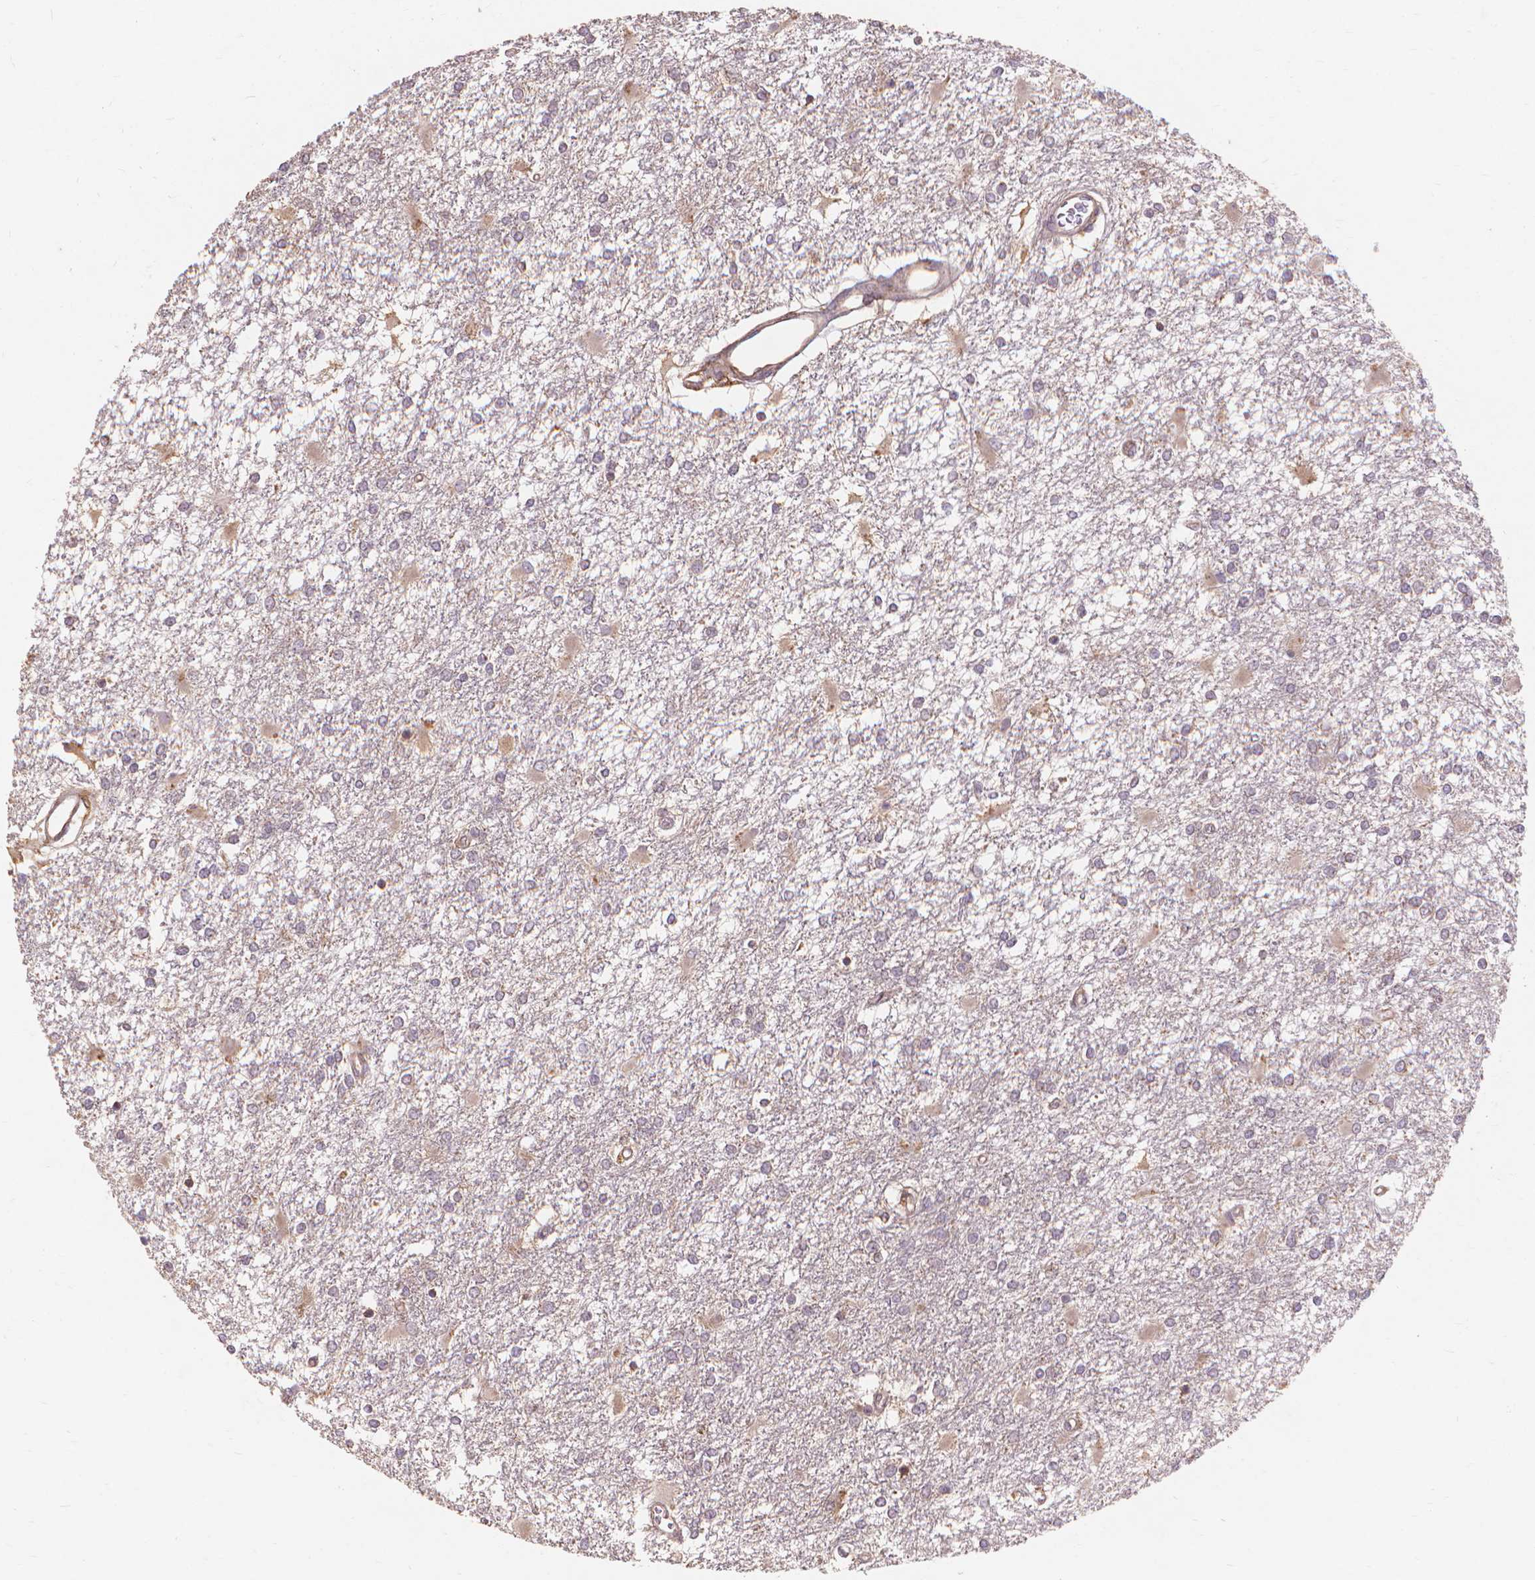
{"staining": {"intensity": "weak", "quantity": "<25%", "location": "cytoplasmic/membranous"}, "tissue": "glioma", "cell_type": "Tumor cells", "image_type": "cancer", "snomed": [{"axis": "morphology", "description": "Glioma, malignant, High grade"}, {"axis": "topography", "description": "Cerebral cortex"}], "caption": "Glioma was stained to show a protein in brown. There is no significant expression in tumor cells. (Stains: DAB immunohistochemistry (IHC) with hematoxylin counter stain, Microscopy: brightfield microscopy at high magnification).", "gene": "TAB2", "patient": {"sex": "male", "age": 79}}